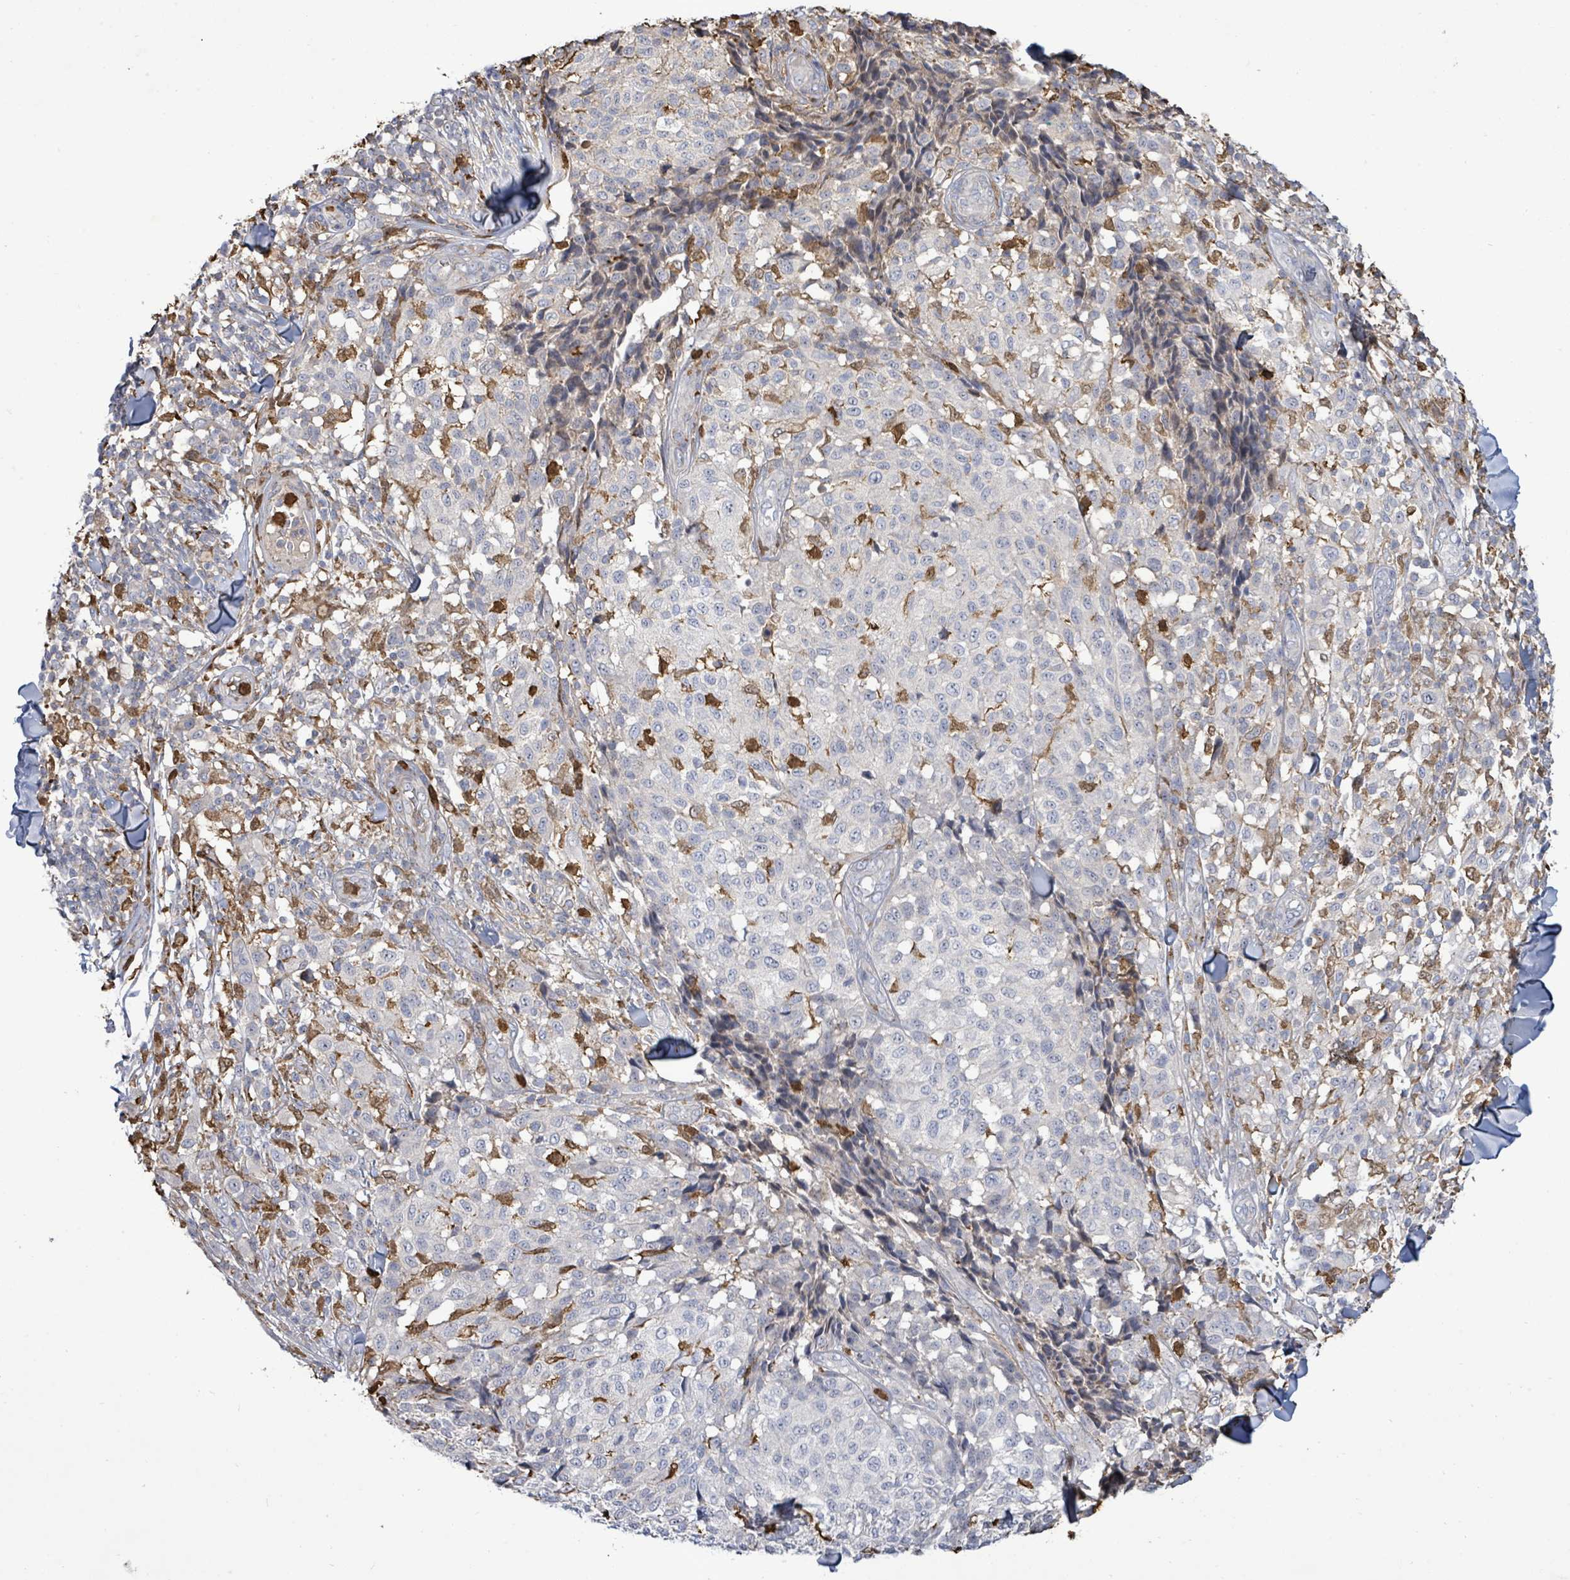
{"staining": {"intensity": "negative", "quantity": "none", "location": "none"}, "tissue": "melanoma", "cell_type": "Tumor cells", "image_type": "cancer", "snomed": [{"axis": "morphology", "description": "Malignant melanoma, NOS"}, {"axis": "topography", "description": "Skin"}], "caption": "The photomicrograph shows no staining of tumor cells in melanoma.", "gene": "FAM210A", "patient": {"sex": "male", "age": 66}}